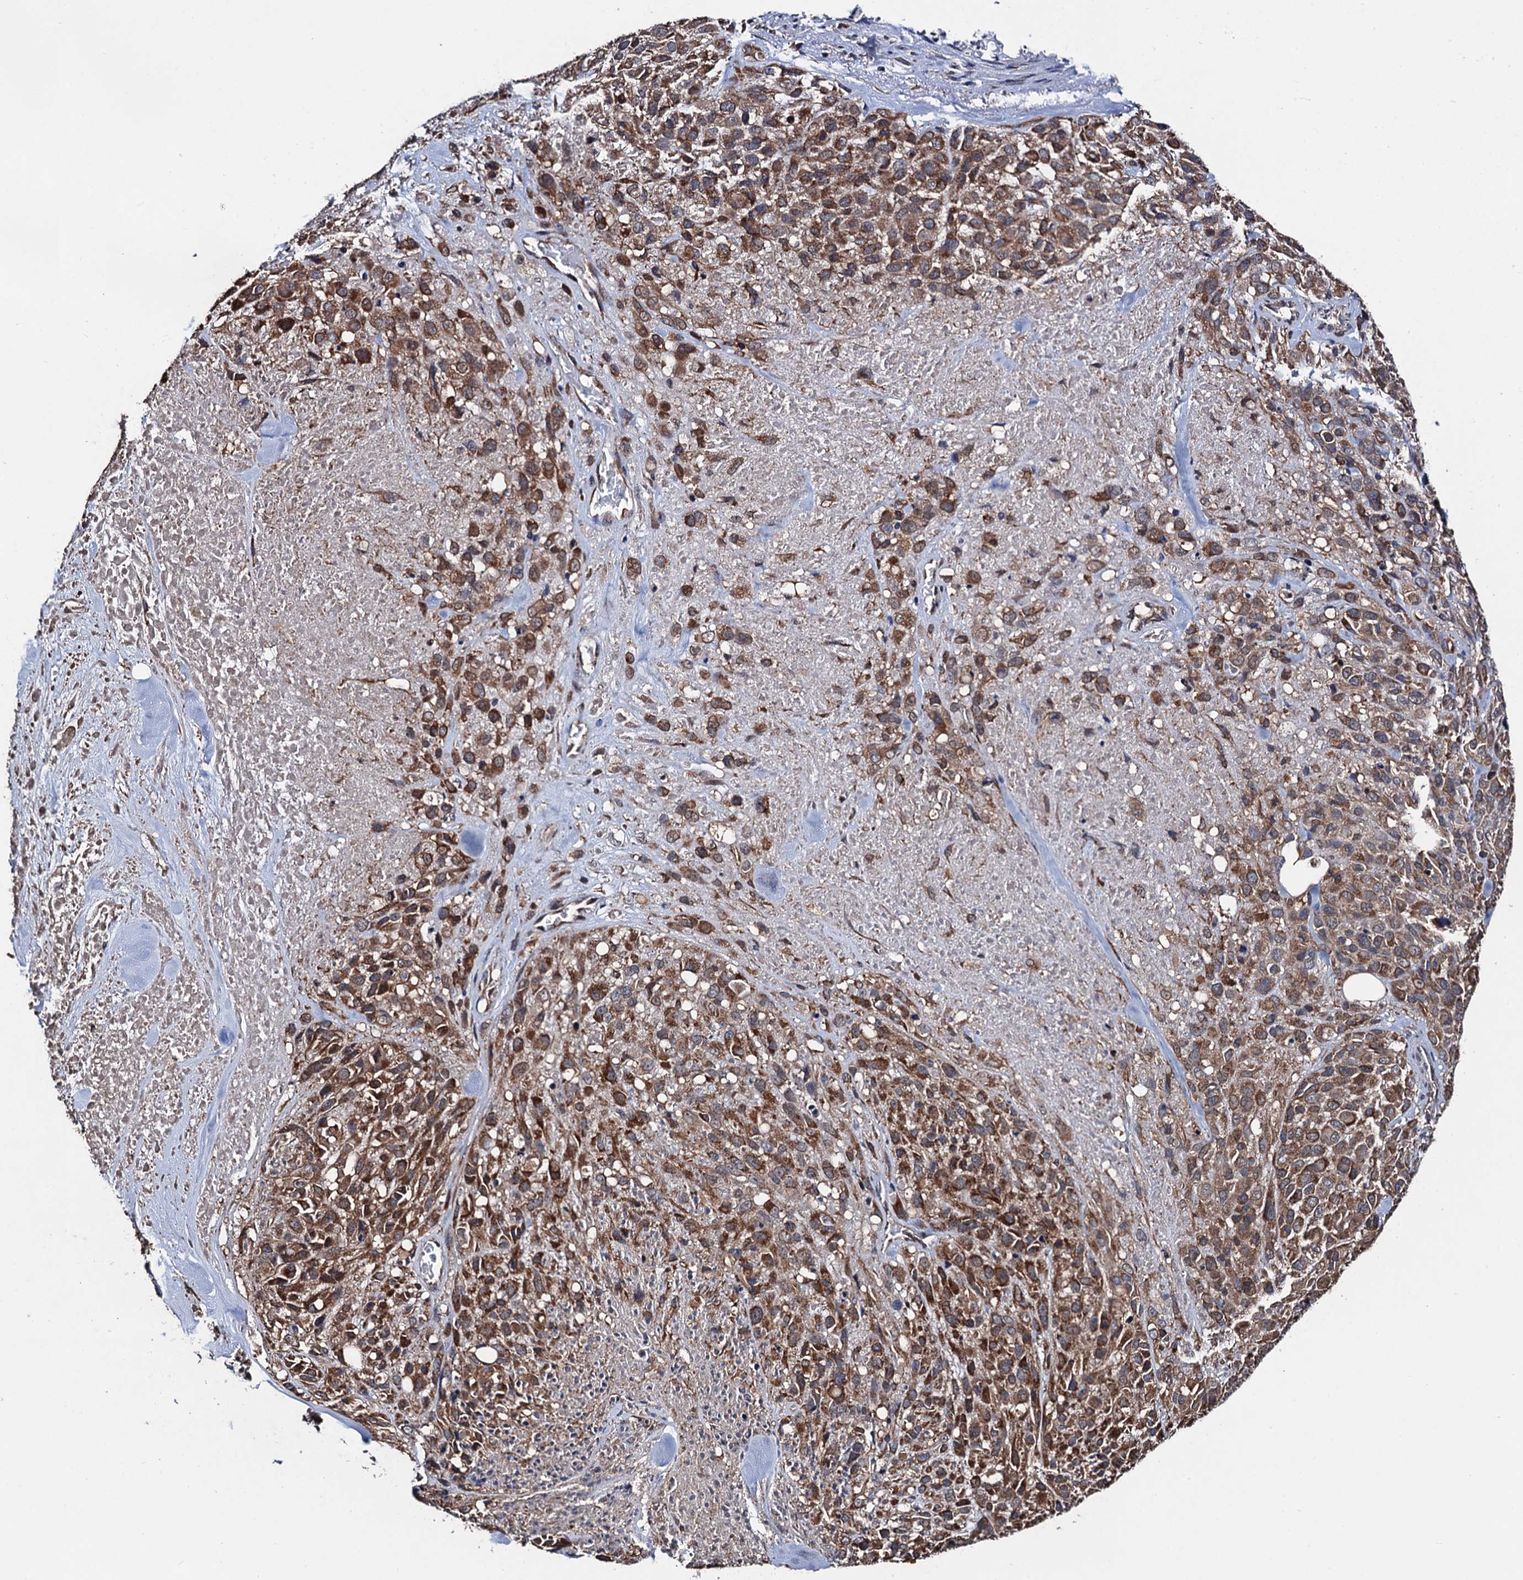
{"staining": {"intensity": "strong", "quantity": ">75%", "location": "cytoplasmic/membranous"}, "tissue": "melanoma", "cell_type": "Tumor cells", "image_type": "cancer", "snomed": [{"axis": "morphology", "description": "Malignant melanoma, Metastatic site"}, {"axis": "topography", "description": "Skin"}], "caption": "Malignant melanoma (metastatic site) stained for a protein (brown) exhibits strong cytoplasmic/membranous positive positivity in approximately >75% of tumor cells.", "gene": "PTCD3", "patient": {"sex": "female", "age": 81}}